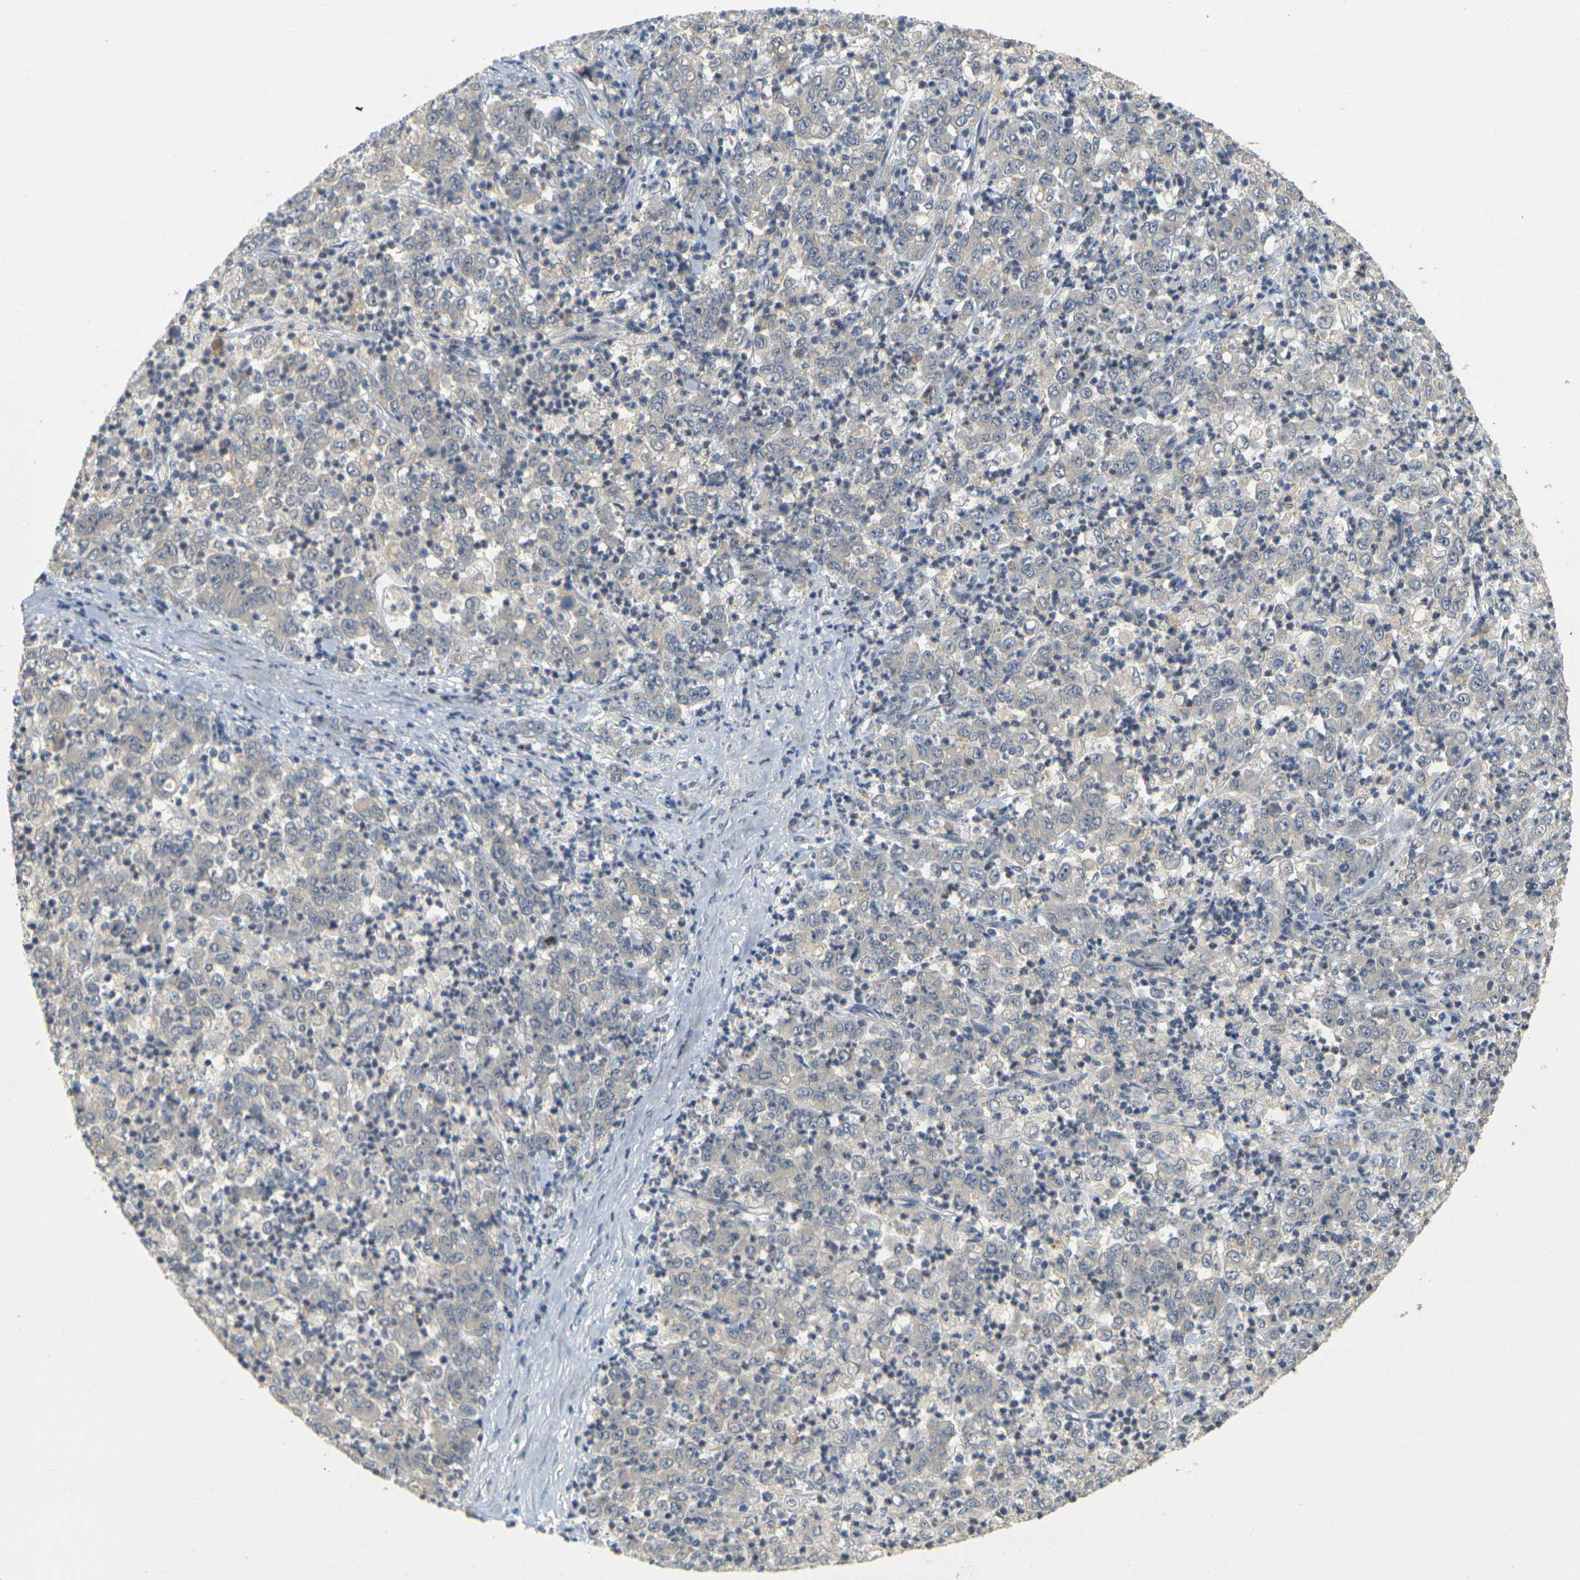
{"staining": {"intensity": "weak", "quantity": "25%-75%", "location": "cytoplasmic/membranous"}, "tissue": "stomach cancer", "cell_type": "Tumor cells", "image_type": "cancer", "snomed": [{"axis": "morphology", "description": "Adenocarcinoma, NOS"}, {"axis": "topography", "description": "Stomach, lower"}], "caption": "A high-resolution photomicrograph shows immunohistochemistry (IHC) staining of stomach adenocarcinoma, which shows weak cytoplasmic/membranous positivity in about 25%-75% of tumor cells.", "gene": "GDAP1", "patient": {"sex": "female", "age": 71}}